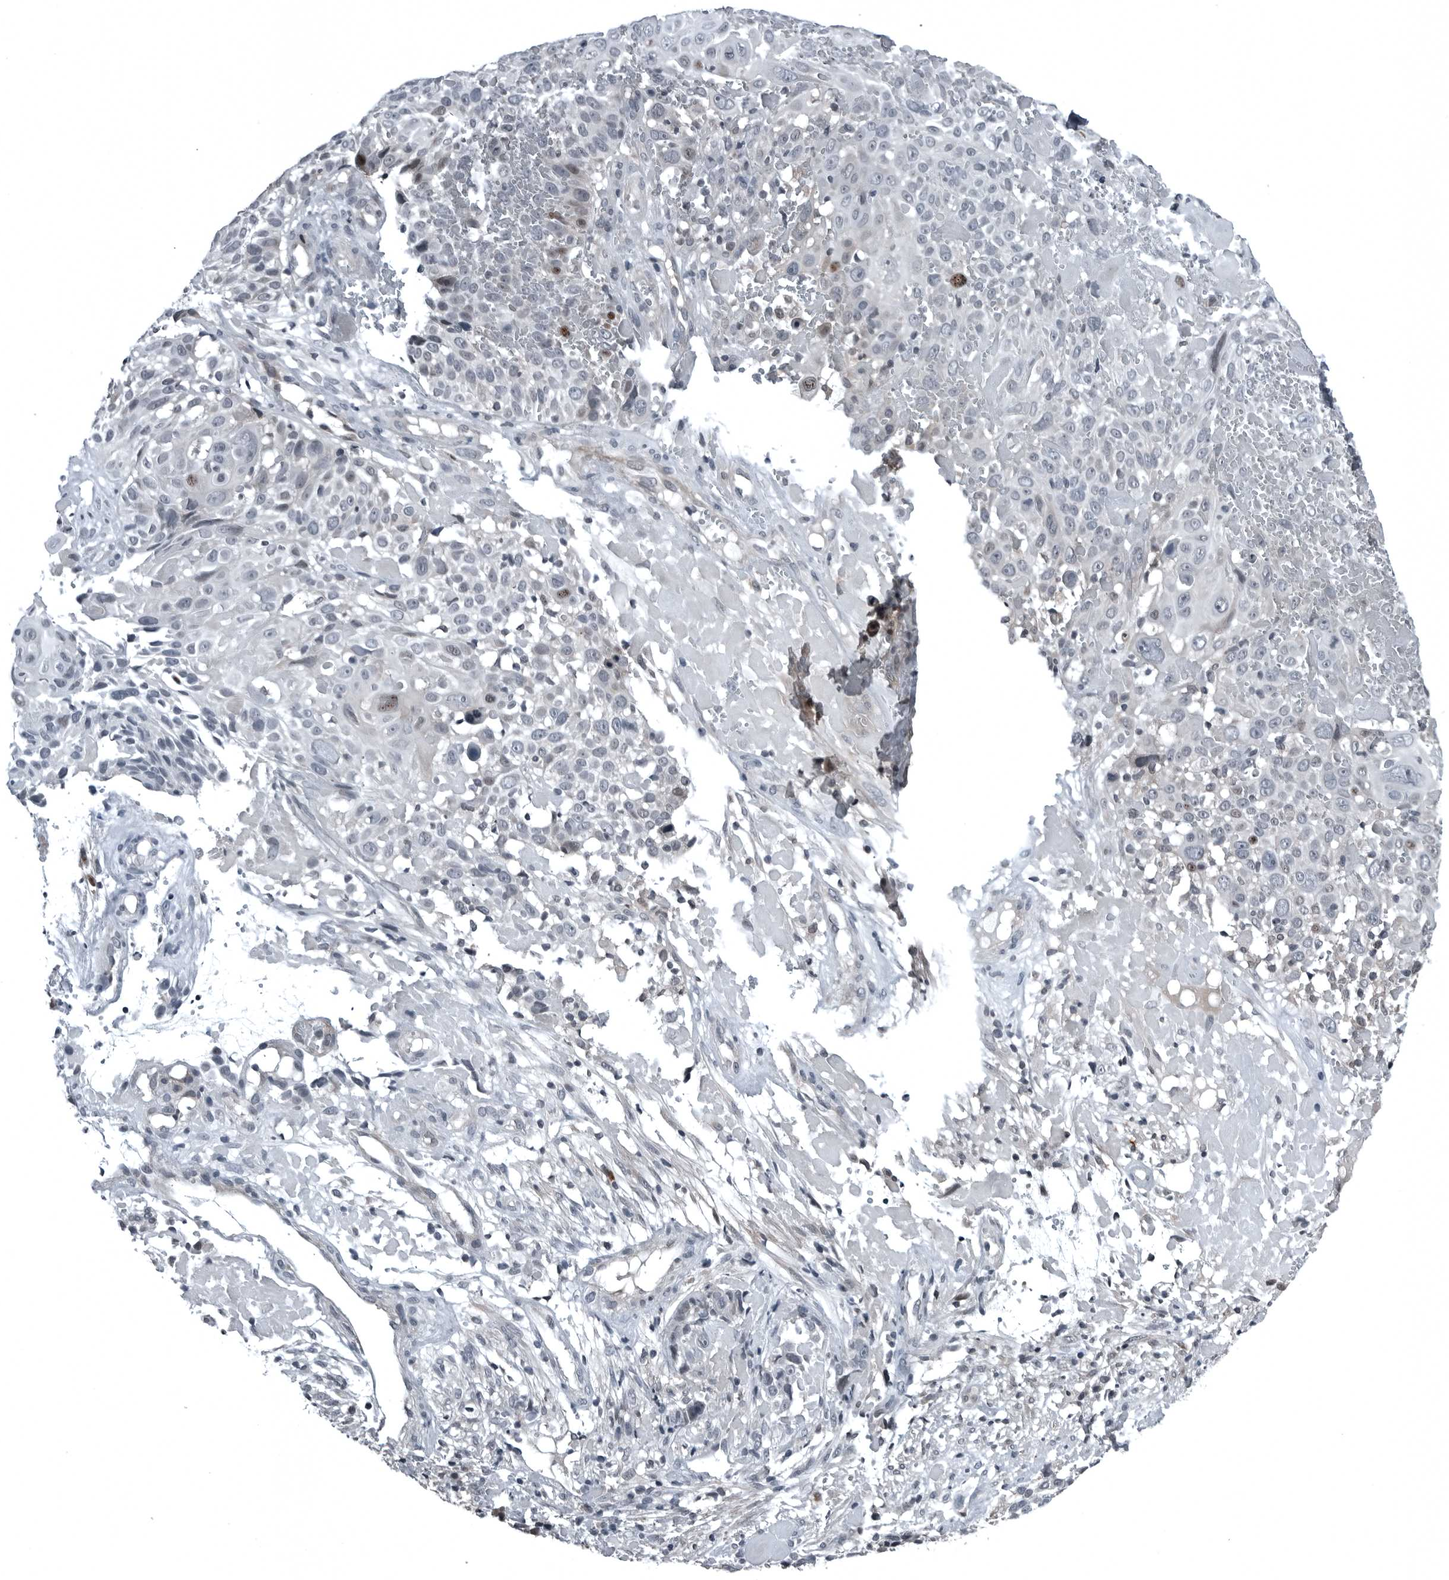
{"staining": {"intensity": "negative", "quantity": "none", "location": "none"}, "tissue": "cervical cancer", "cell_type": "Tumor cells", "image_type": "cancer", "snomed": [{"axis": "morphology", "description": "Squamous cell carcinoma, NOS"}, {"axis": "topography", "description": "Cervix"}], "caption": "There is no significant positivity in tumor cells of squamous cell carcinoma (cervical).", "gene": "GAK", "patient": {"sex": "female", "age": 74}}